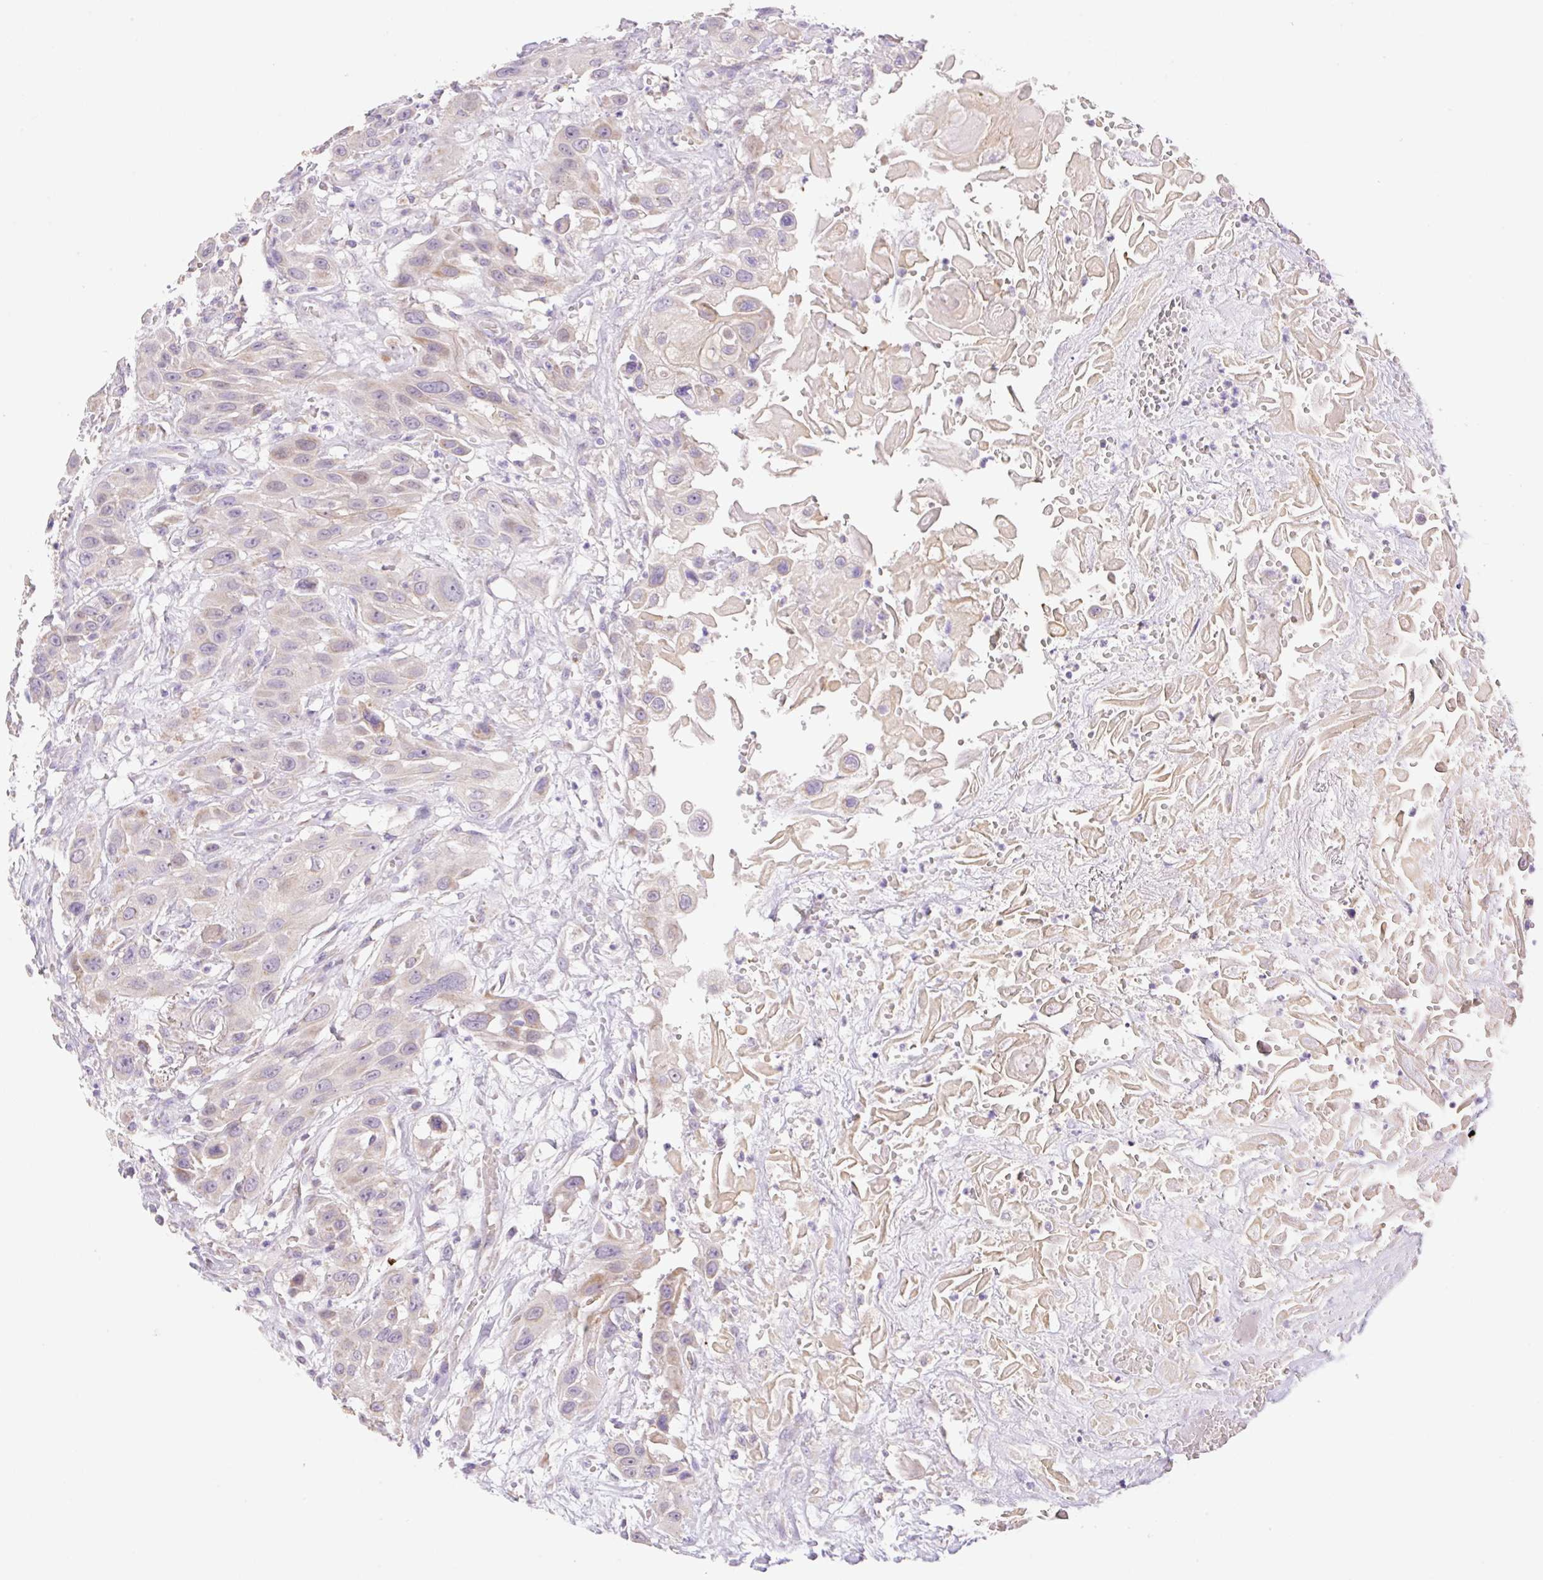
{"staining": {"intensity": "negative", "quantity": "none", "location": "none"}, "tissue": "head and neck cancer", "cell_type": "Tumor cells", "image_type": "cancer", "snomed": [{"axis": "morphology", "description": "Squamous cell carcinoma, NOS"}, {"axis": "topography", "description": "Head-Neck"}], "caption": "DAB immunohistochemical staining of squamous cell carcinoma (head and neck) displays no significant staining in tumor cells. Brightfield microscopy of immunohistochemistry stained with DAB (3,3'-diaminobenzidine) (brown) and hematoxylin (blue), captured at high magnification.", "gene": "COPZ2", "patient": {"sex": "male", "age": 81}}